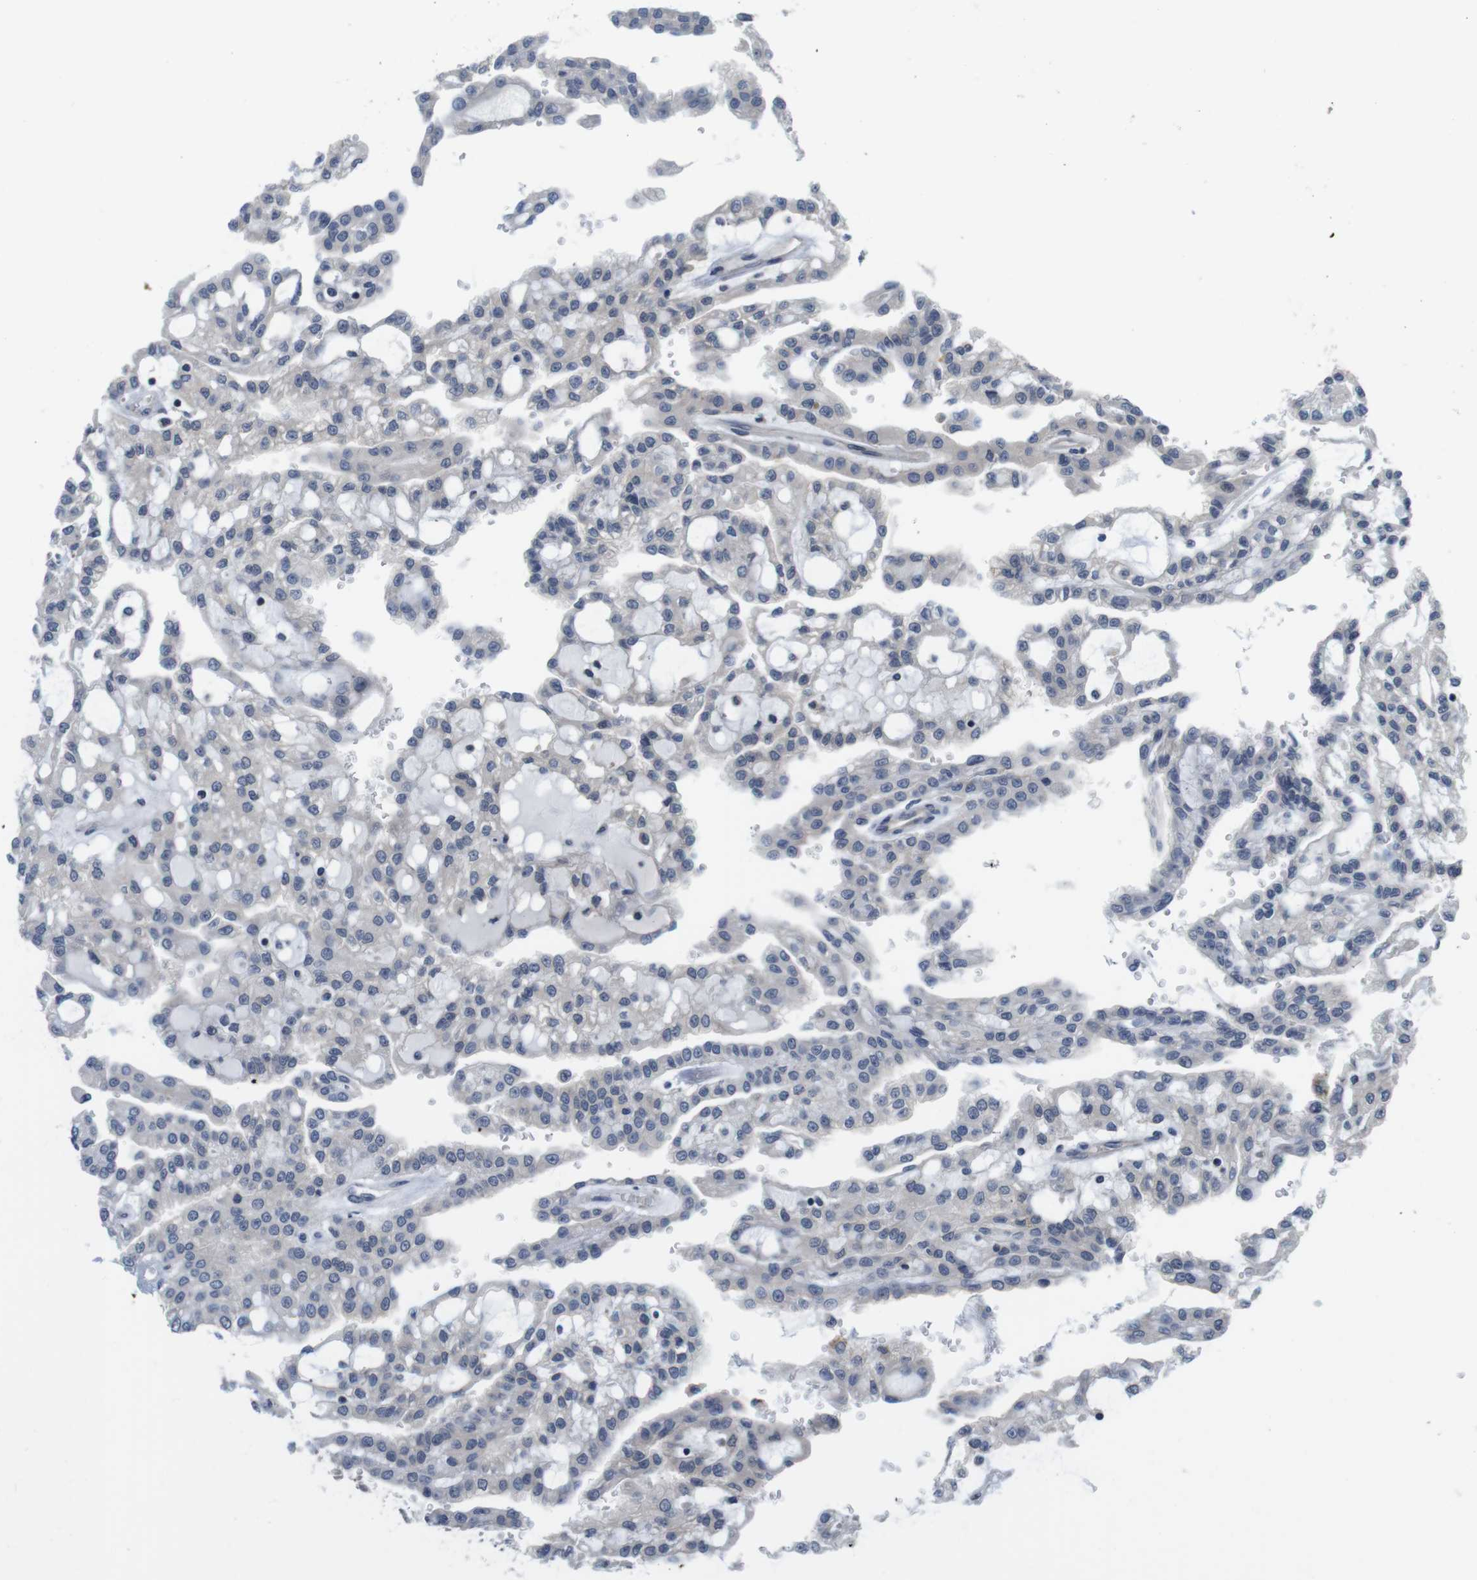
{"staining": {"intensity": "negative", "quantity": "none", "location": "none"}, "tissue": "renal cancer", "cell_type": "Tumor cells", "image_type": "cancer", "snomed": [{"axis": "morphology", "description": "Adenocarcinoma, NOS"}, {"axis": "topography", "description": "Kidney"}], "caption": "Renal adenocarcinoma was stained to show a protein in brown. There is no significant staining in tumor cells.", "gene": "FADD", "patient": {"sex": "male", "age": 63}}